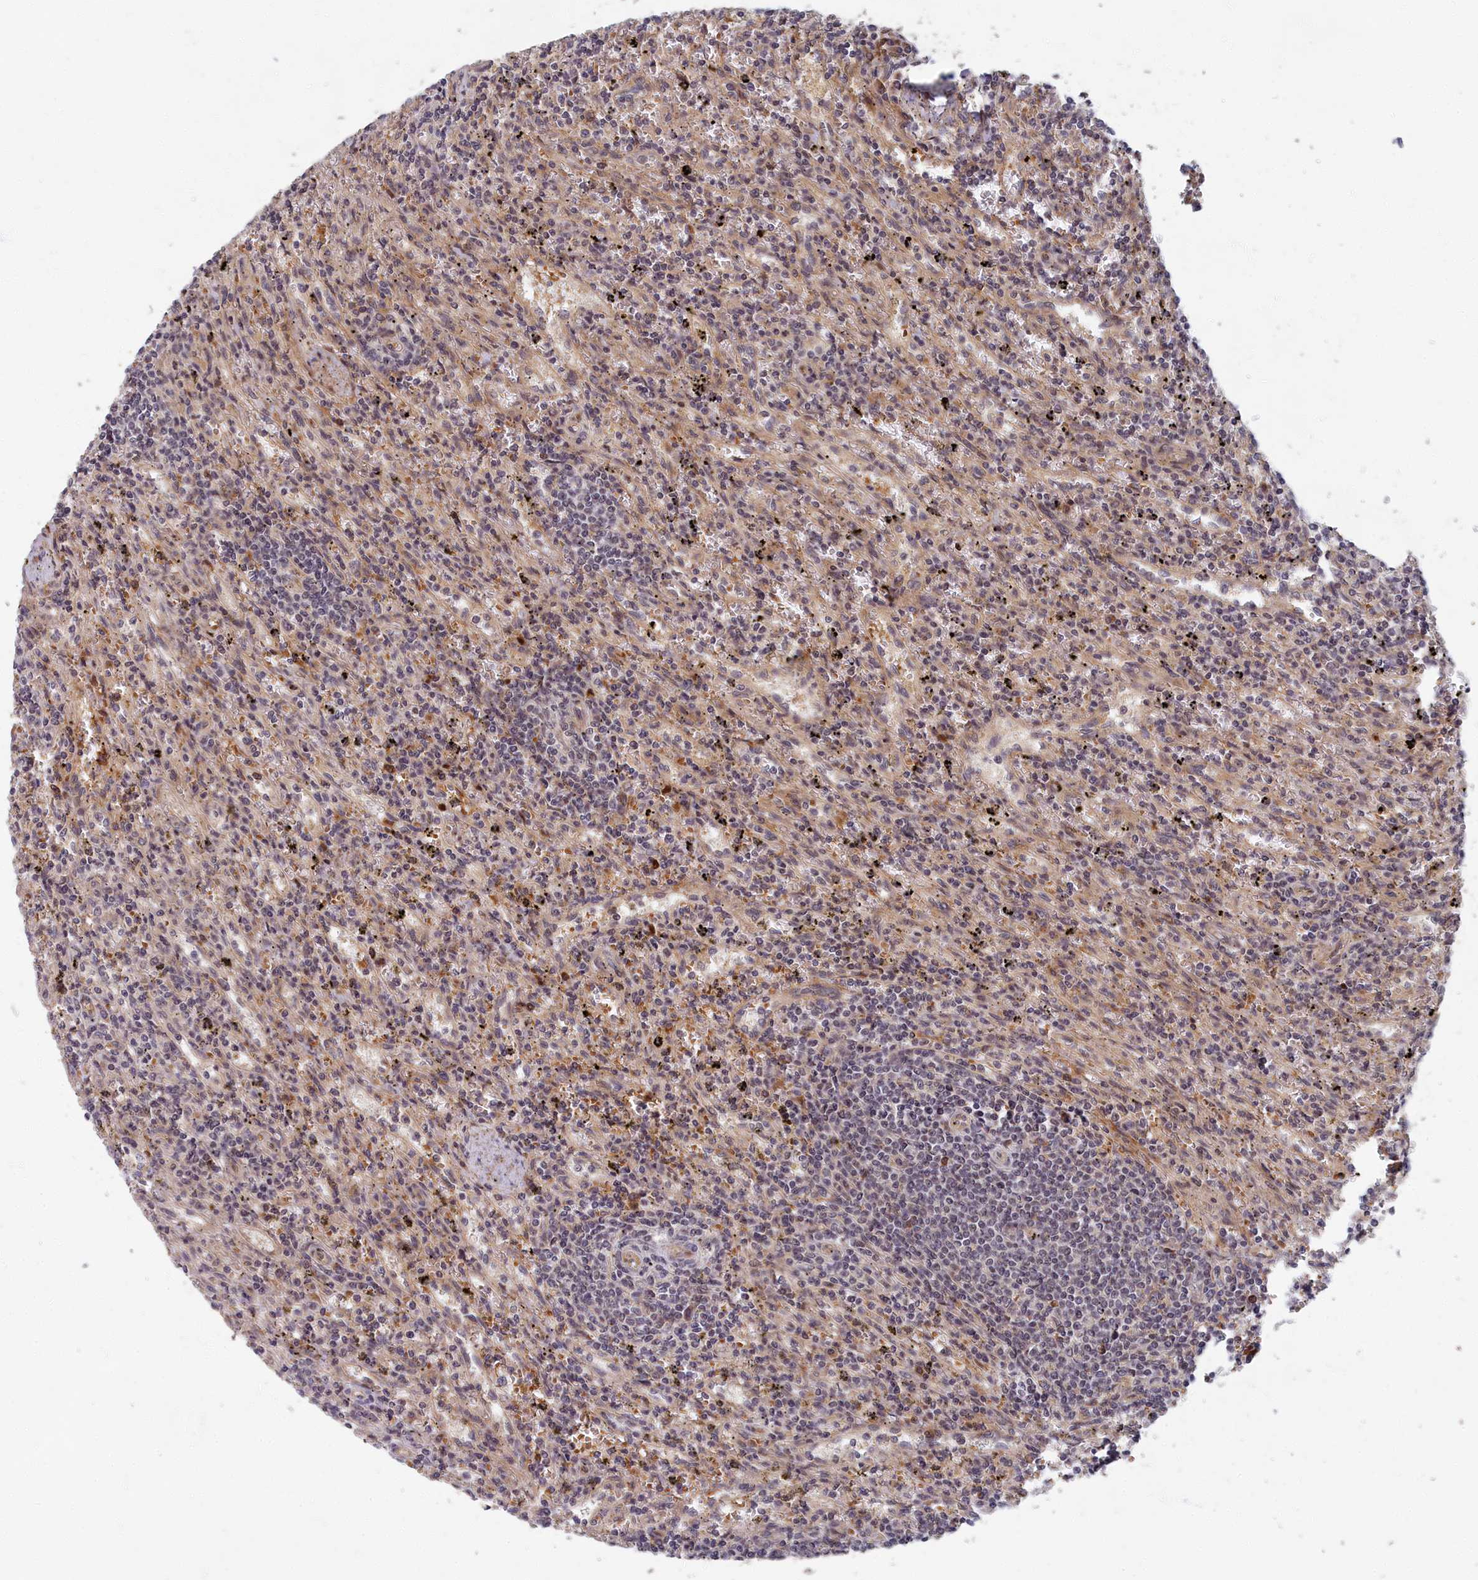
{"staining": {"intensity": "negative", "quantity": "none", "location": "none"}, "tissue": "lymphoma", "cell_type": "Tumor cells", "image_type": "cancer", "snomed": [{"axis": "morphology", "description": "Malignant lymphoma, non-Hodgkin's type, Low grade"}, {"axis": "topography", "description": "Spleen"}], "caption": "A micrograph of malignant lymphoma, non-Hodgkin's type (low-grade) stained for a protein displays no brown staining in tumor cells.", "gene": "EARS2", "patient": {"sex": "male", "age": 76}}